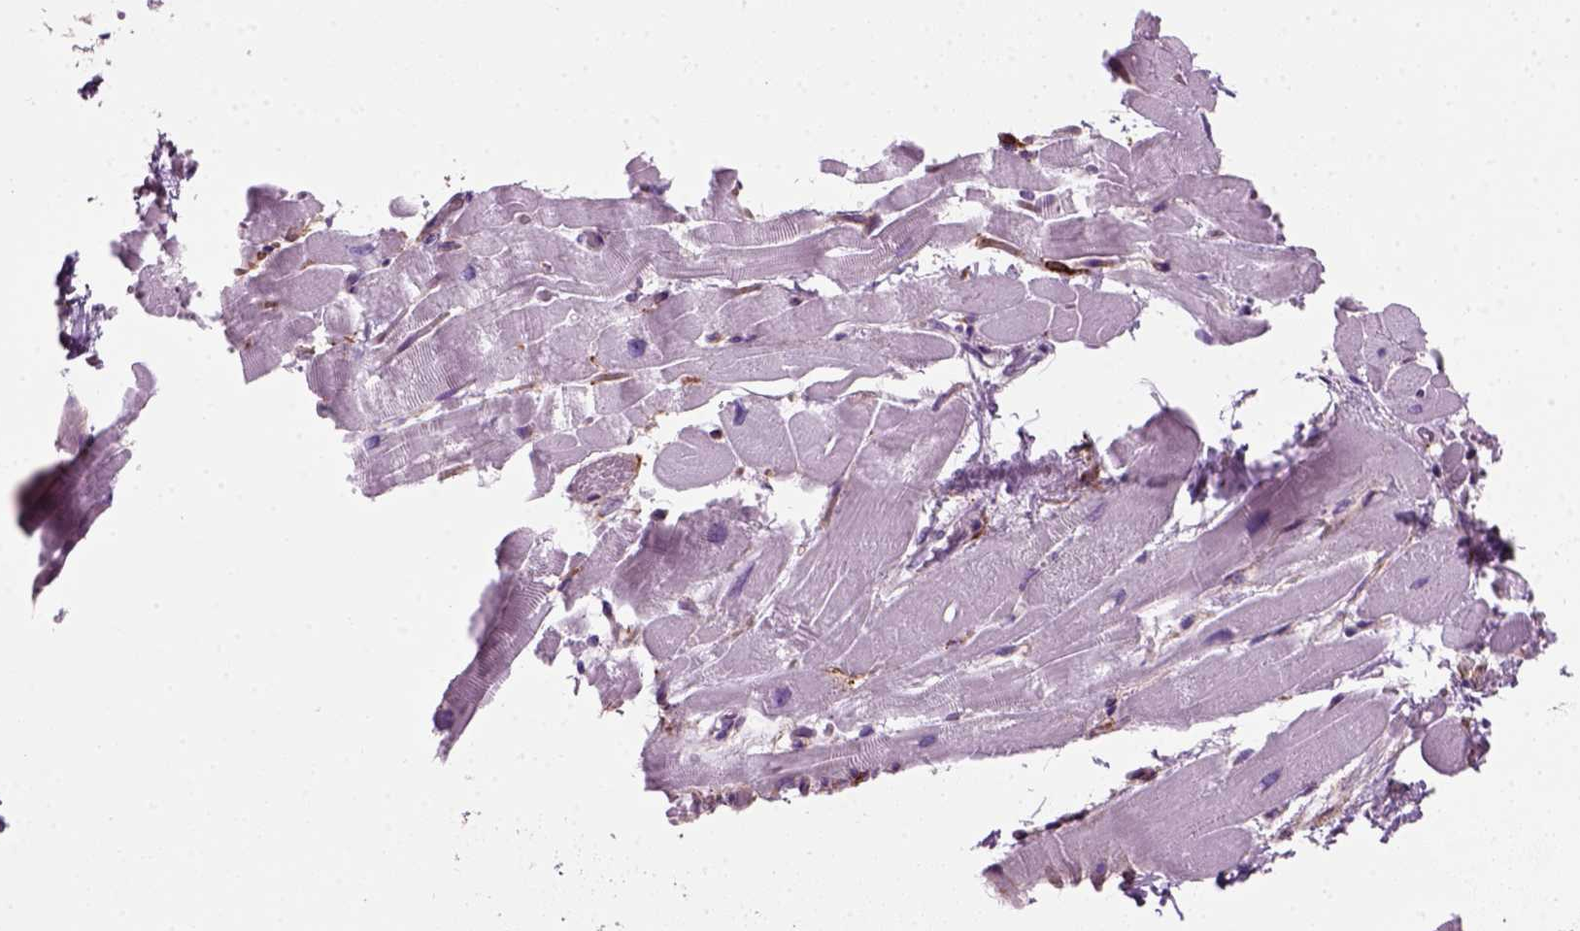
{"staining": {"intensity": "negative", "quantity": "none", "location": "none"}, "tissue": "heart muscle", "cell_type": "Cardiomyocytes", "image_type": "normal", "snomed": [{"axis": "morphology", "description": "Normal tissue, NOS"}, {"axis": "topography", "description": "Heart"}], "caption": "DAB (3,3'-diaminobenzidine) immunohistochemical staining of benign human heart muscle exhibits no significant positivity in cardiomyocytes.", "gene": "MARCKS", "patient": {"sex": "male", "age": 37}}